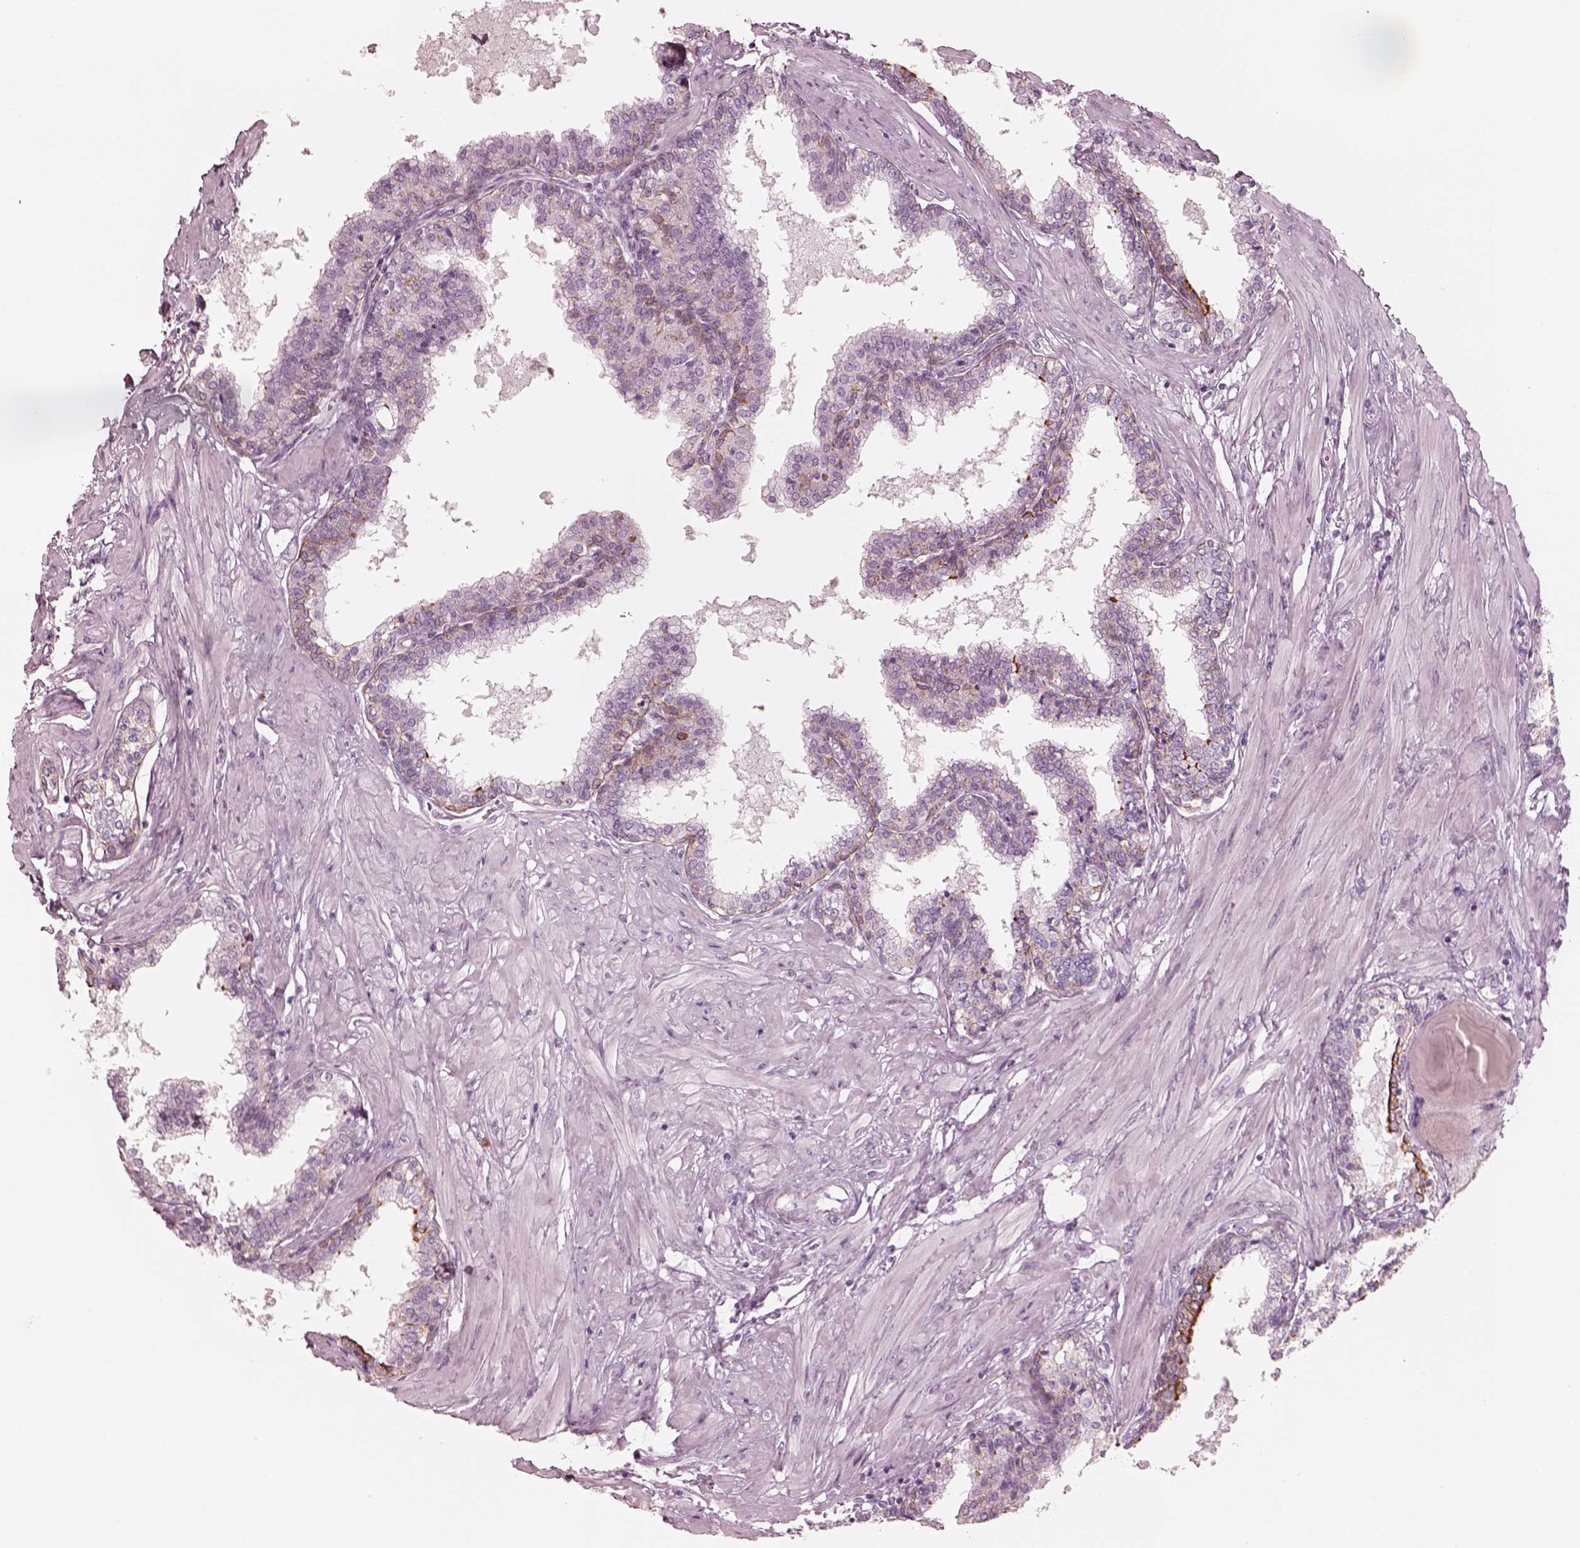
{"staining": {"intensity": "moderate", "quantity": "<25%", "location": "cytoplasmic/membranous"}, "tissue": "prostate", "cell_type": "Glandular cells", "image_type": "normal", "snomed": [{"axis": "morphology", "description": "Normal tissue, NOS"}, {"axis": "topography", "description": "Prostate"}], "caption": "Protein expression analysis of unremarkable prostate demonstrates moderate cytoplasmic/membranous expression in approximately <25% of glandular cells. The protein is stained brown, and the nuclei are stained in blue (DAB (3,3'-diaminobenzidine) IHC with brightfield microscopy, high magnification).", "gene": "PON3", "patient": {"sex": "male", "age": 55}}